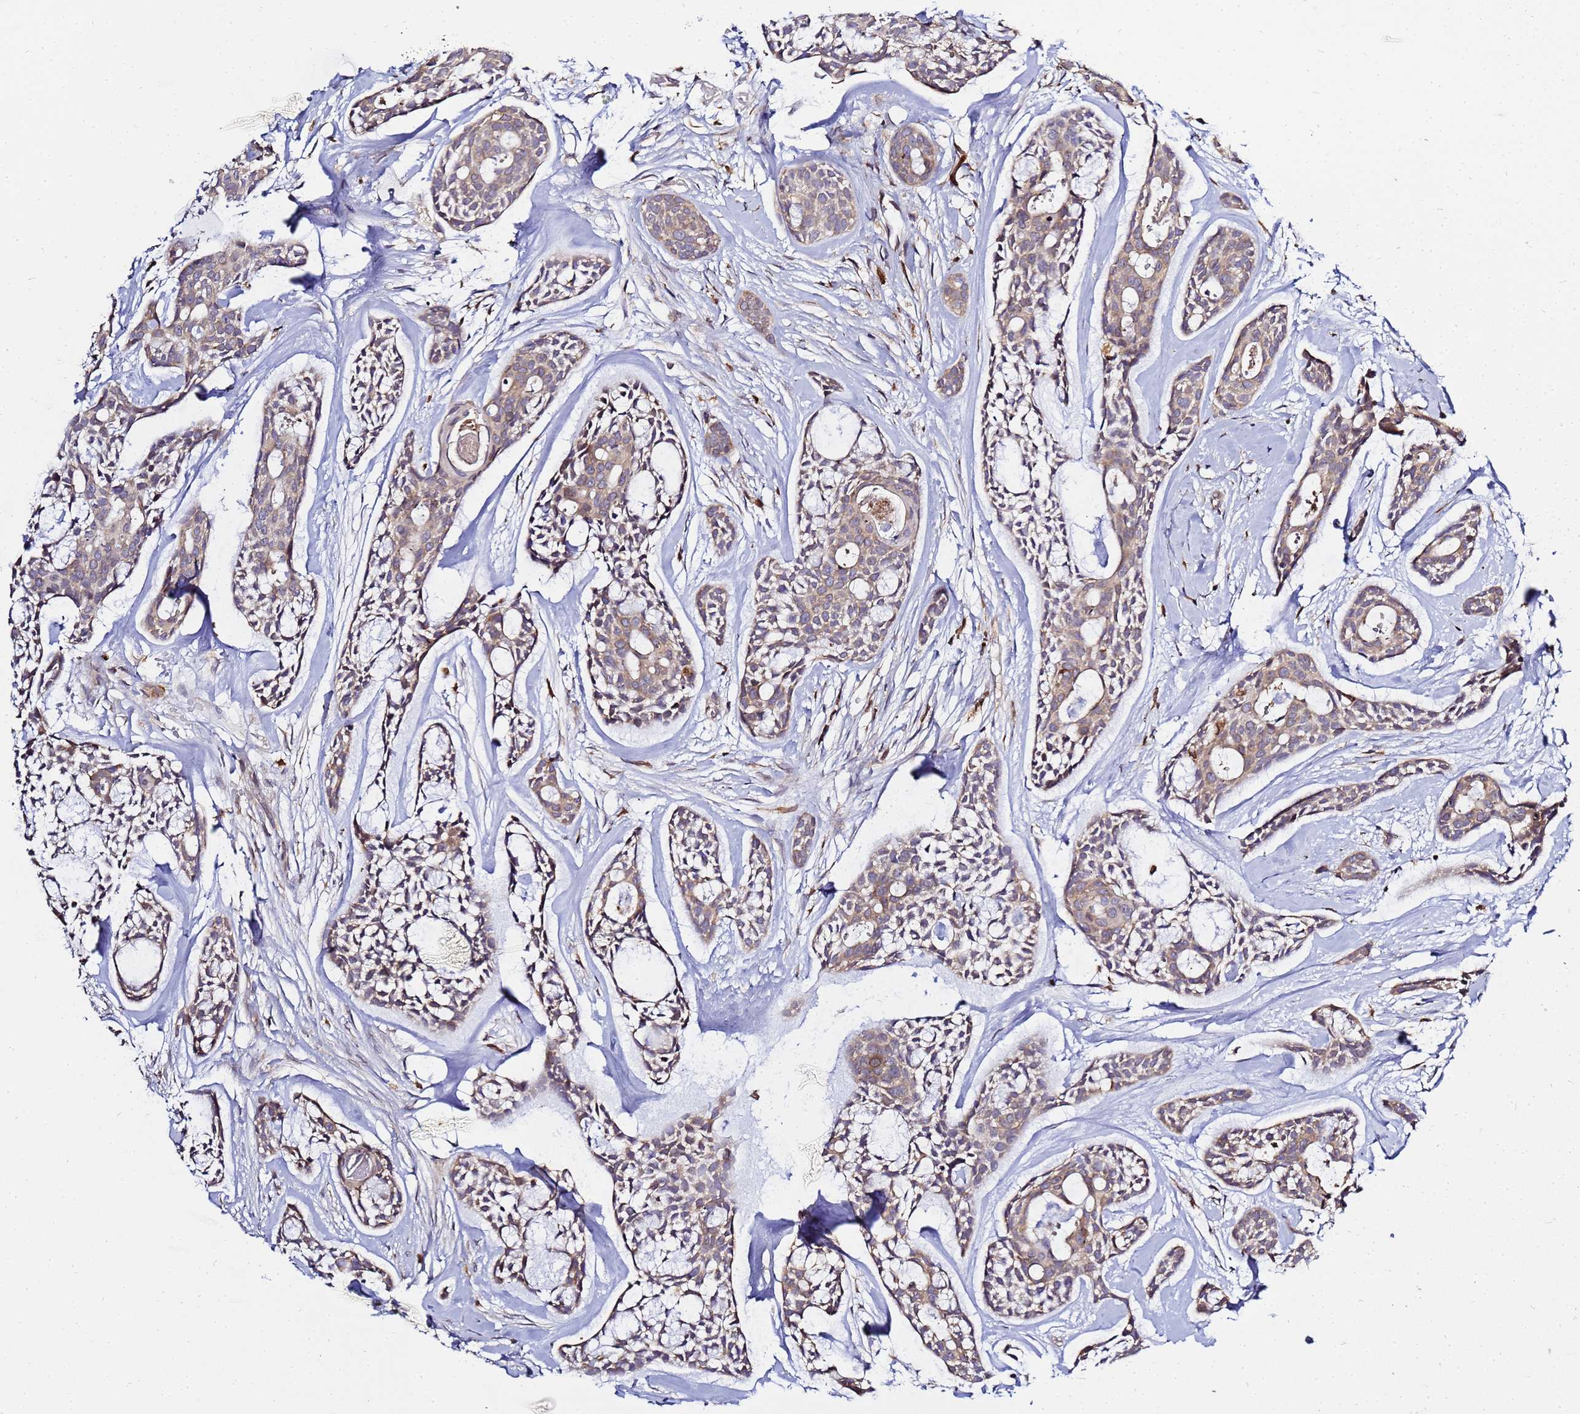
{"staining": {"intensity": "weak", "quantity": ">75%", "location": "cytoplasmic/membranous"}, "tissue": "head and neck cancer", "cell_type": "Tumor cells", "image_type": "cancer", "snomed": [{"axis": "morphology", "description": "Adenocarcinoma, NOS"}, {"axis": "topography", "description": "Subcutis"}, {"axis": "topography", "description": "Head-Neck"}], "caption": "Weak cytoplasmic/membranous protein staining is identified in approximately >75% of tumor cells in head and neck cancer (adenocarcinoma).", "gene": "ADPGK", "patient": {"sex": "female", "age": 73}}